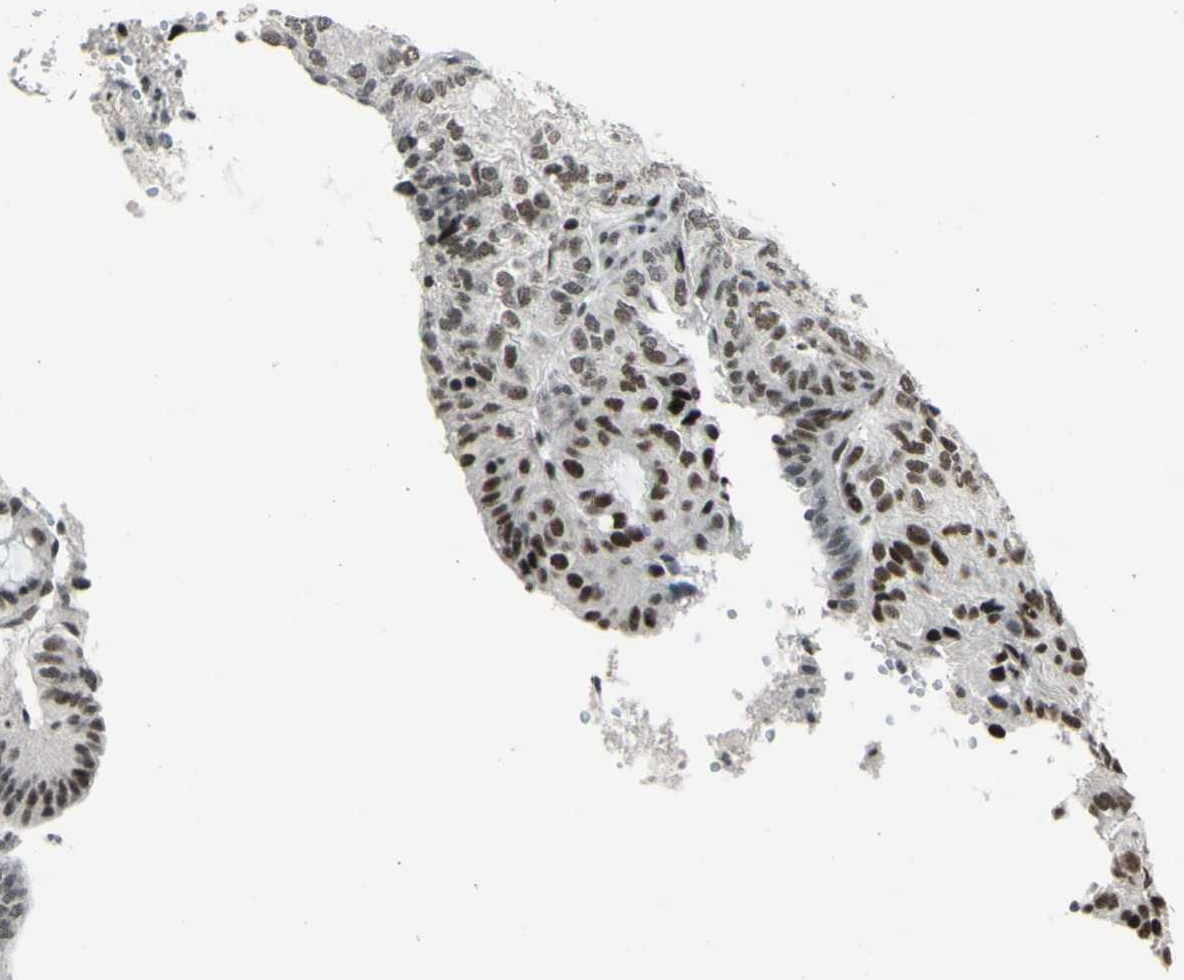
{"staining": {"intensity": "moderate", "quantity": ">75%", "location": "nuclear"}, "tissue": "endometrial cancer", "cell_type": "Tumor cells", "image_type": "cancer", "snomed": [{"axis": "morphology", "description": "Adenocarcinoma, NOS"}, {"axis": "topography", "description": "Uterus"}], "caption": "DAB immunohistochemical staining of human endometrial cancer (adenocarcinoma) demonstrates moderate nuclear protein staining in about >75% of tumor cells. (DAB = brown stain, brightfield microscopy at high magnification).", "gene": "SUPT6H", "patient": {"sex": "female", "age": 60}}